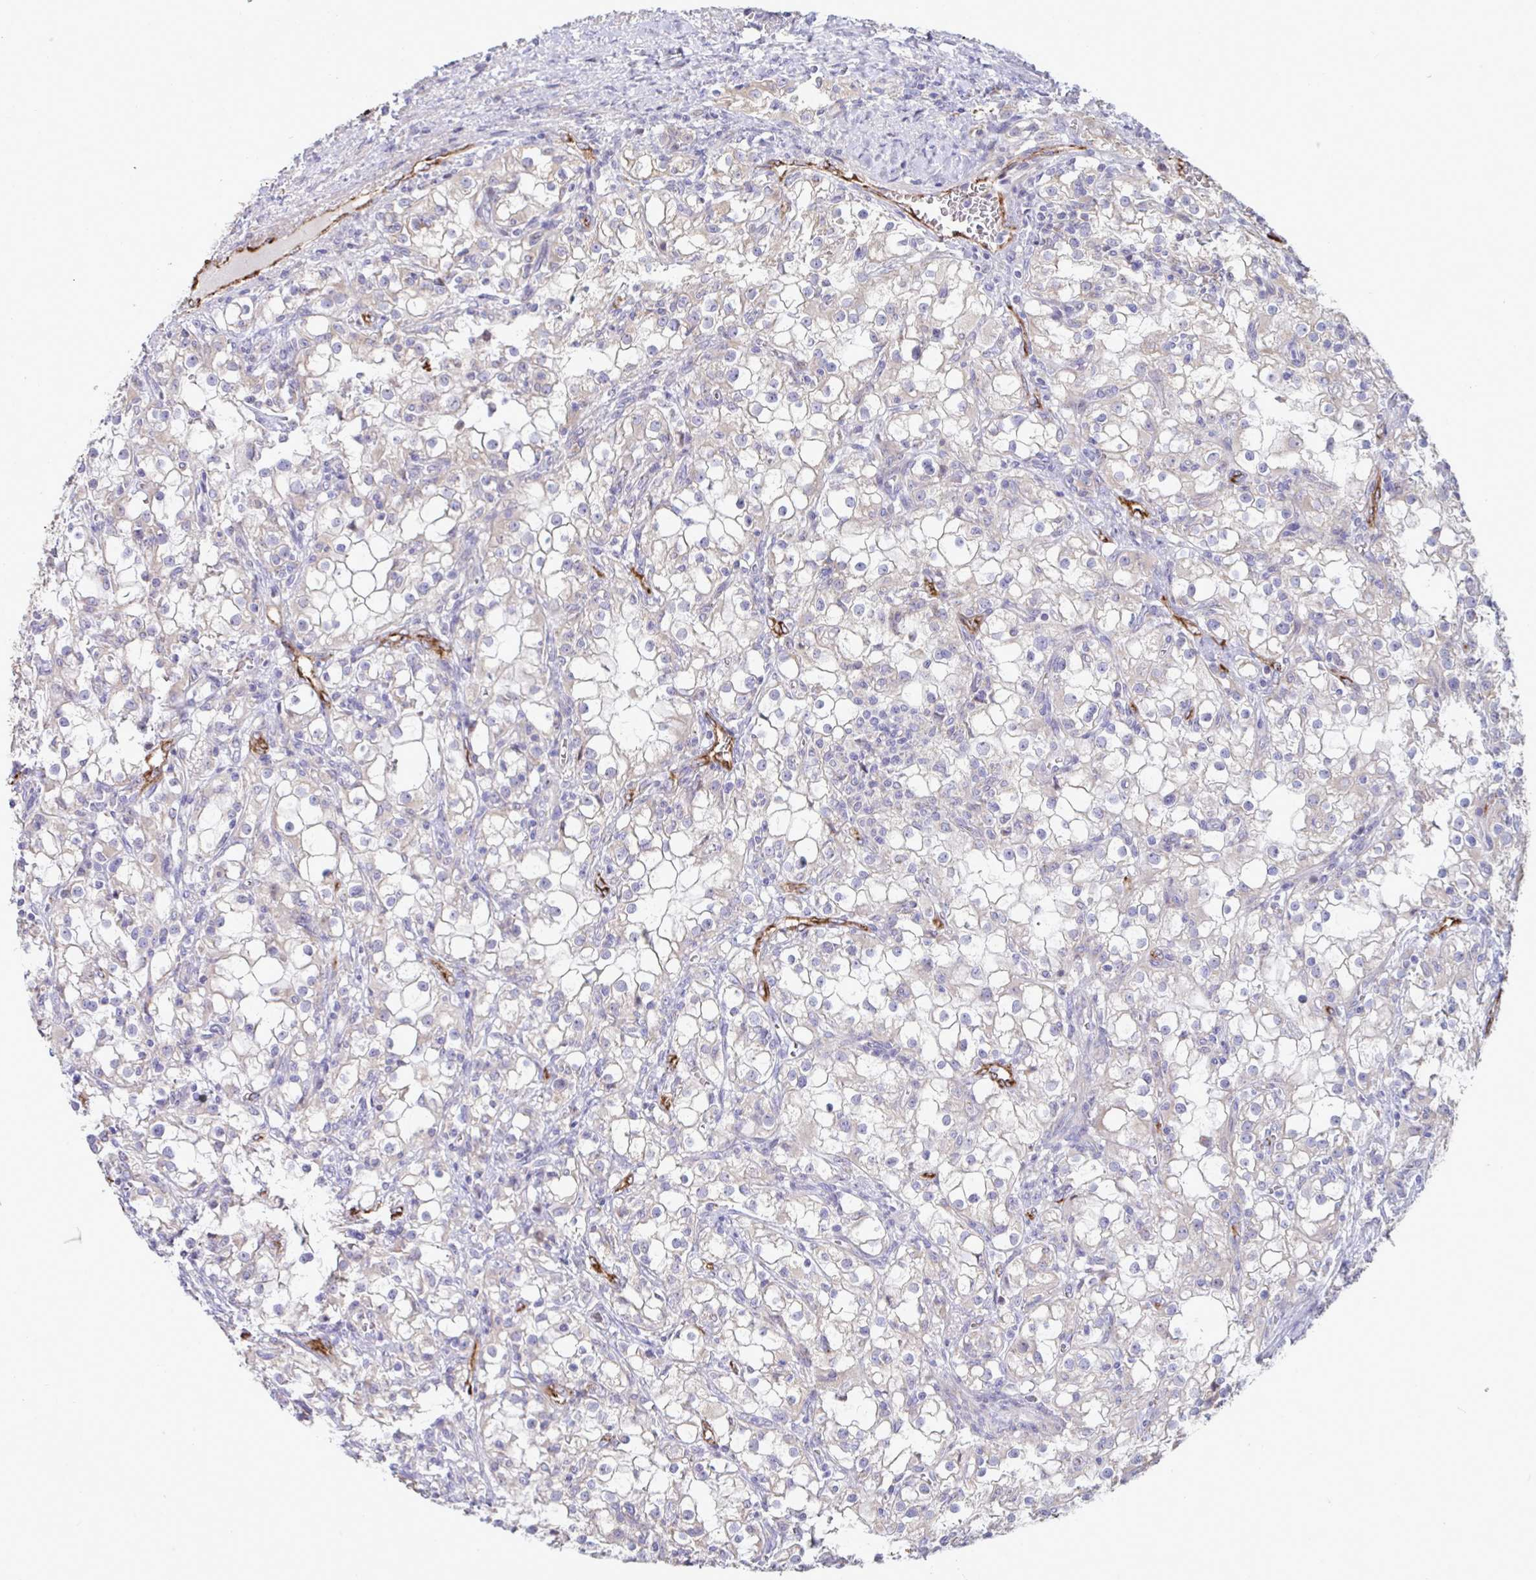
{"staining": {"intensity": "negative", "quantity": "none", "location": "none"}, "tissue": "renal cancer", "cell_type": "Tumor cells", "image_type": "cancer", "snomed": [{"axis": "morphology", "description": "Adenocarcinoma, NOS"}, {"axis": "topography", "description": "Kidney"}], "caption": "Tumor cells show no significant protein expression in renal cancer (adenocarcinoma).", "gene": "IL37", "patient": {"sex": "female", "age": 74}}